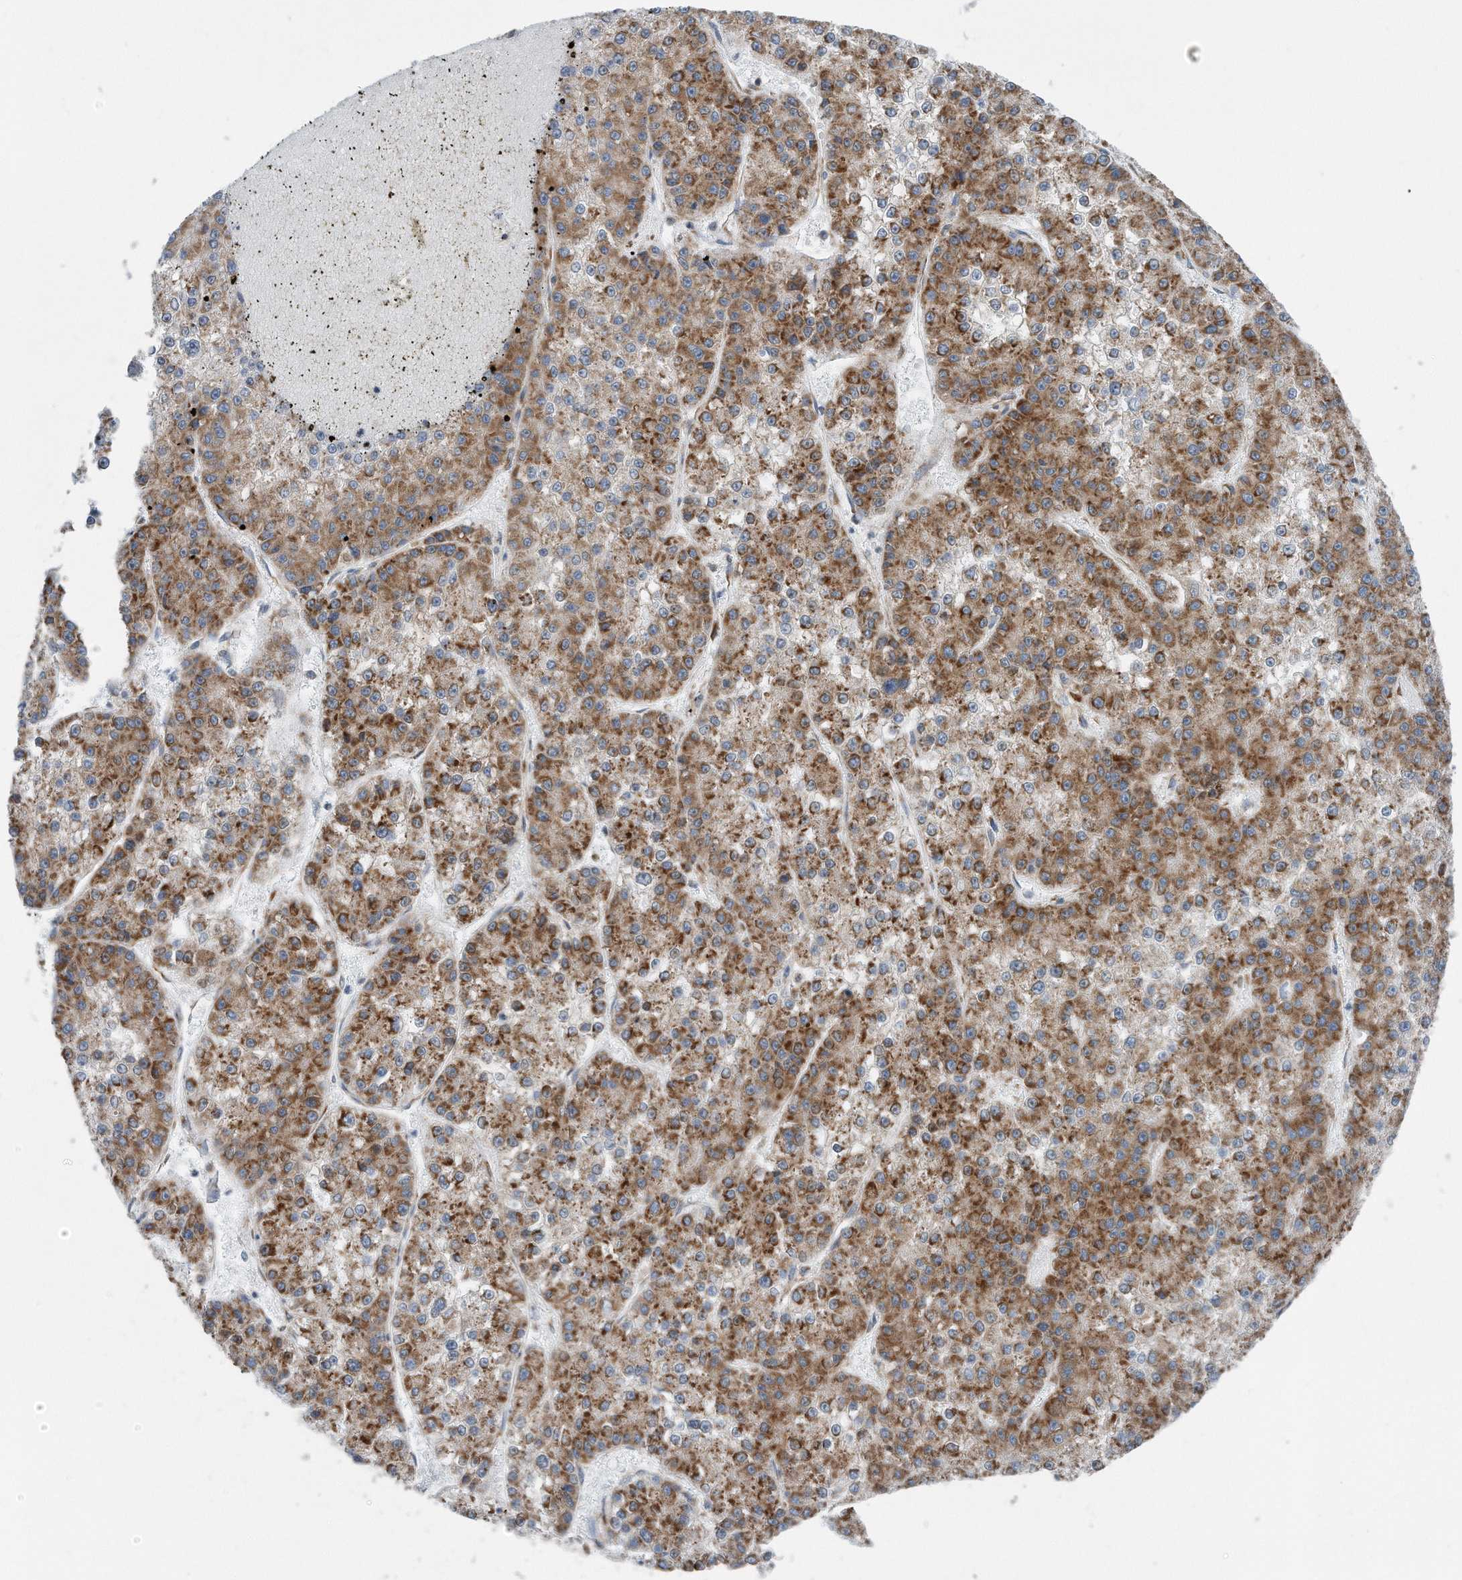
{"staining": {"intensity": "moderate", "quantity": ">75%", "location": "cytoplasmic/membranous"}, "tissue": "liver cancer", "cell_type": "Tumor cells", "image_type": "cancer", "snomed": [{"axis": "morphology", "description": "Carcinoma, Hepatocellular, NOS"}, {"axis": "topography", "description": "Liver"}], "caption": "Immunohistochemistry (IHC) (DAB) staining of hepatocellular carcinoma (liver) reveals moderate cytoplasmic/membranous protein staining in about >75% of tumor cells.", "gene": "RPL26L1", "patient": {"sex": "female", "age": 73}}